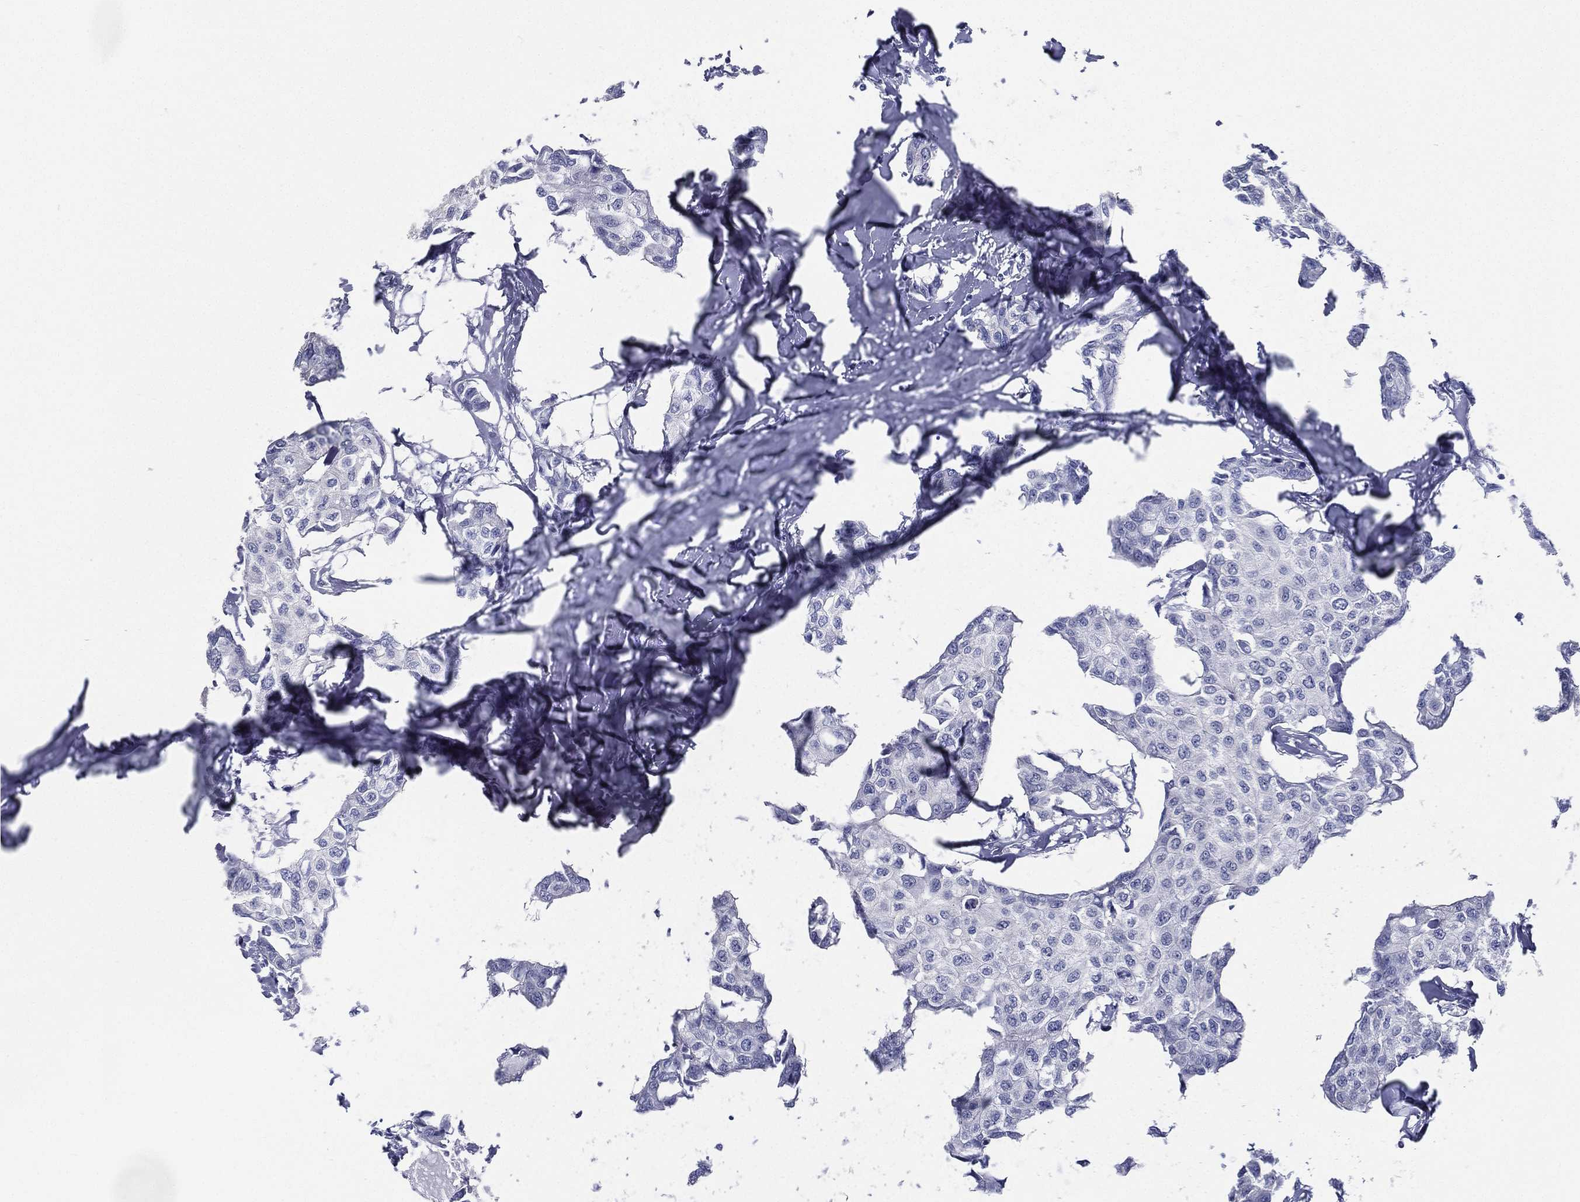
{"staining": {"intensity": "negative", "quantity": "none", "location": "none"}, "tissue": "breast cancer", "cell_type": "Tumor cells", "image_type": "cancer", "snomed": [{"axis": "morphology", "description": "Duct carcinoma"}, {"axis": "topography", "description": "Breast"}], "caption": "Tumor cells are negative for brown protein staining in breast cancer.", "gene": "RSPH4A", "patient": {"sex": "female", "age": 80}}